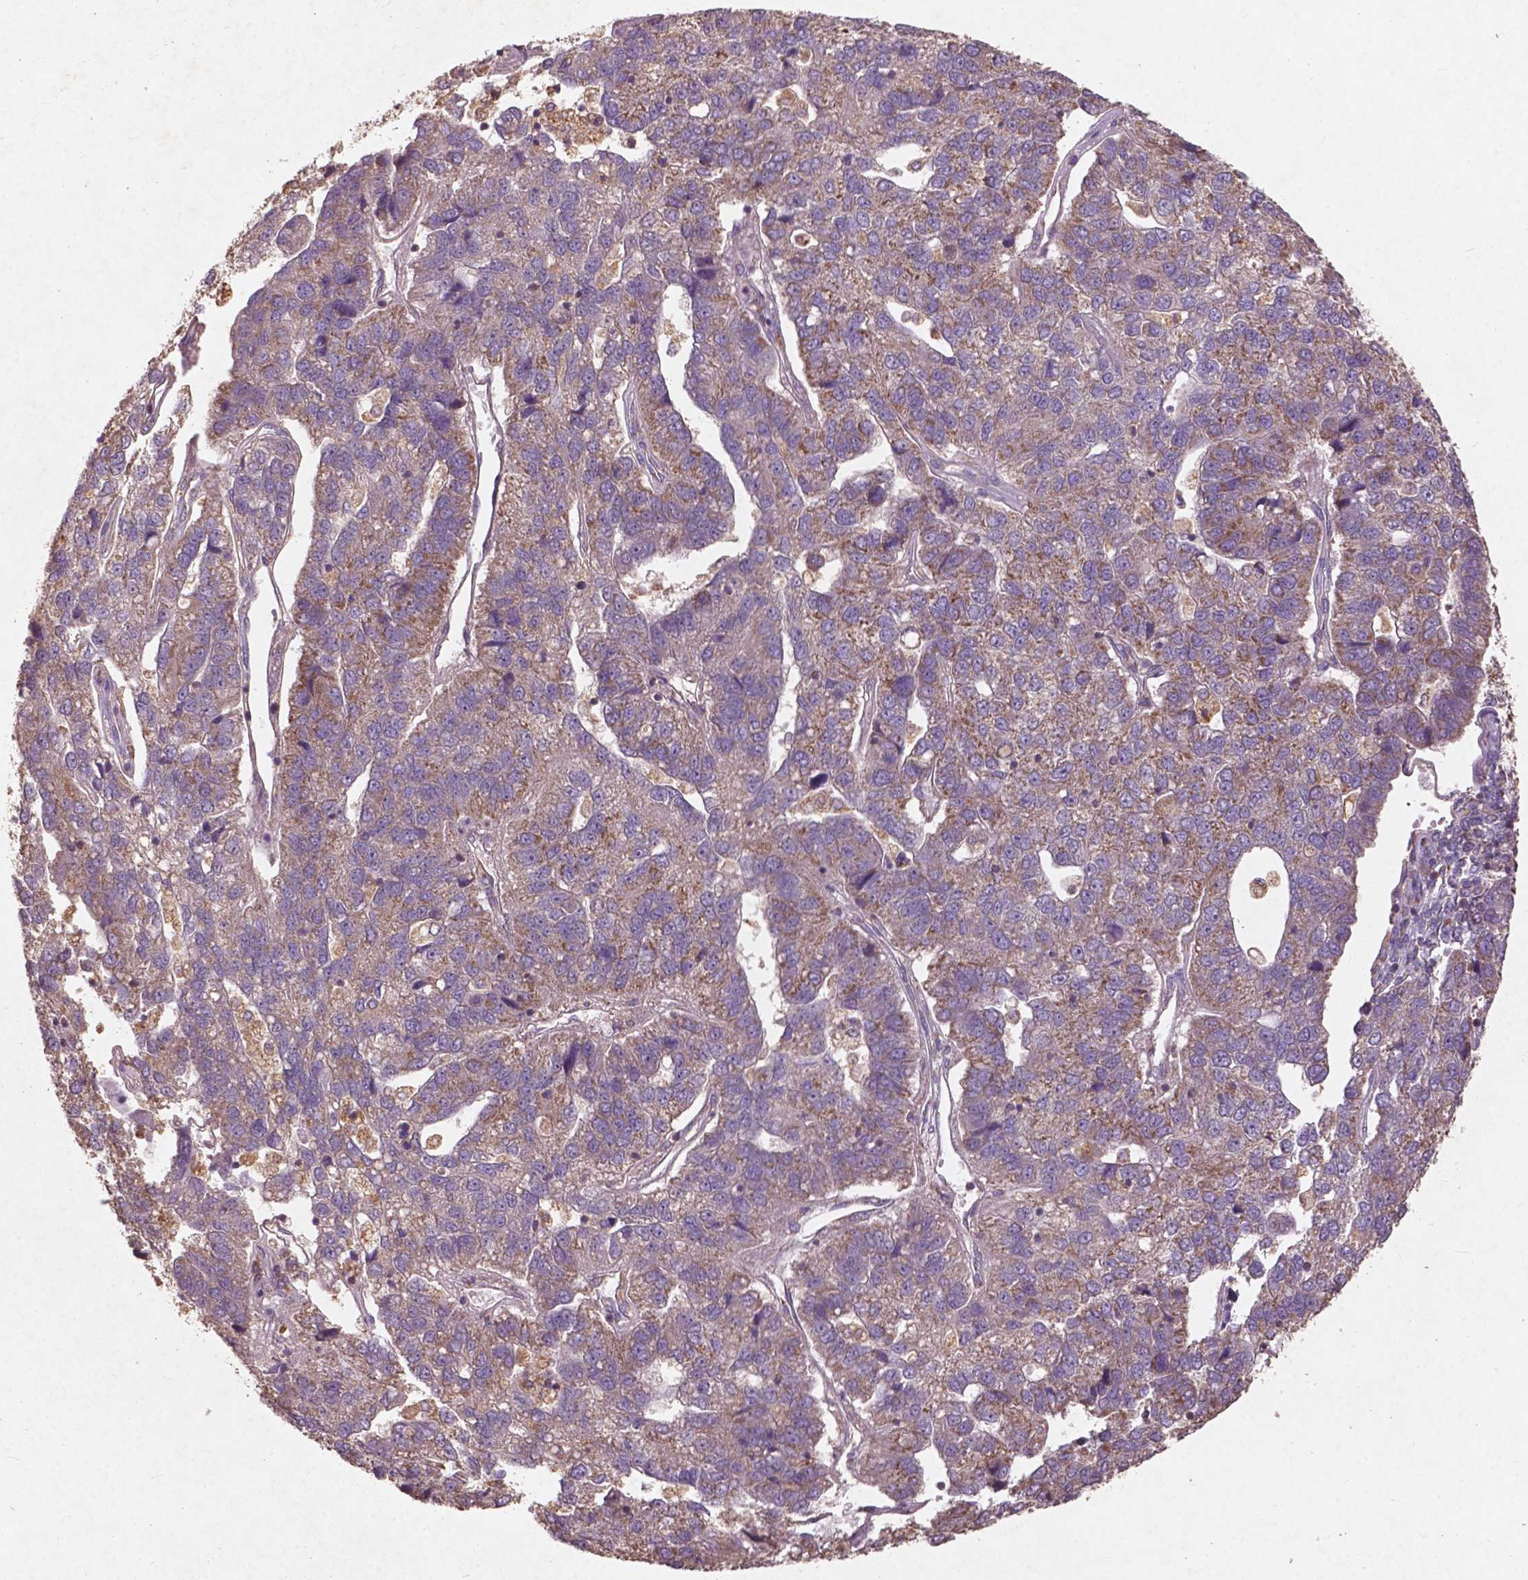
{"staining": {"intensity": "moderate", "quantity": ">75%", "location": "cytoplasmic/membranous"}, "tissue": "pancreatic cancer", "cell_type": "Tumor cells", "image_type": "cancer", "snomed": [{"axis": "morphology", "description": "Adenocarcinoma, NOS"}, {"axis": "topography", "description": "Pancreas"}], "caption": "Immunohistochemistry photomicrograph of human pancreatic adenocarcinoma stained for a protein (brown), which exhibits medium levels of moderate cytoplasmic/membranous positivity in approximately >75% of tumor cells.", "gene": "ST6GALNAC5", "patient": {"sex": "female", "age": 61}}